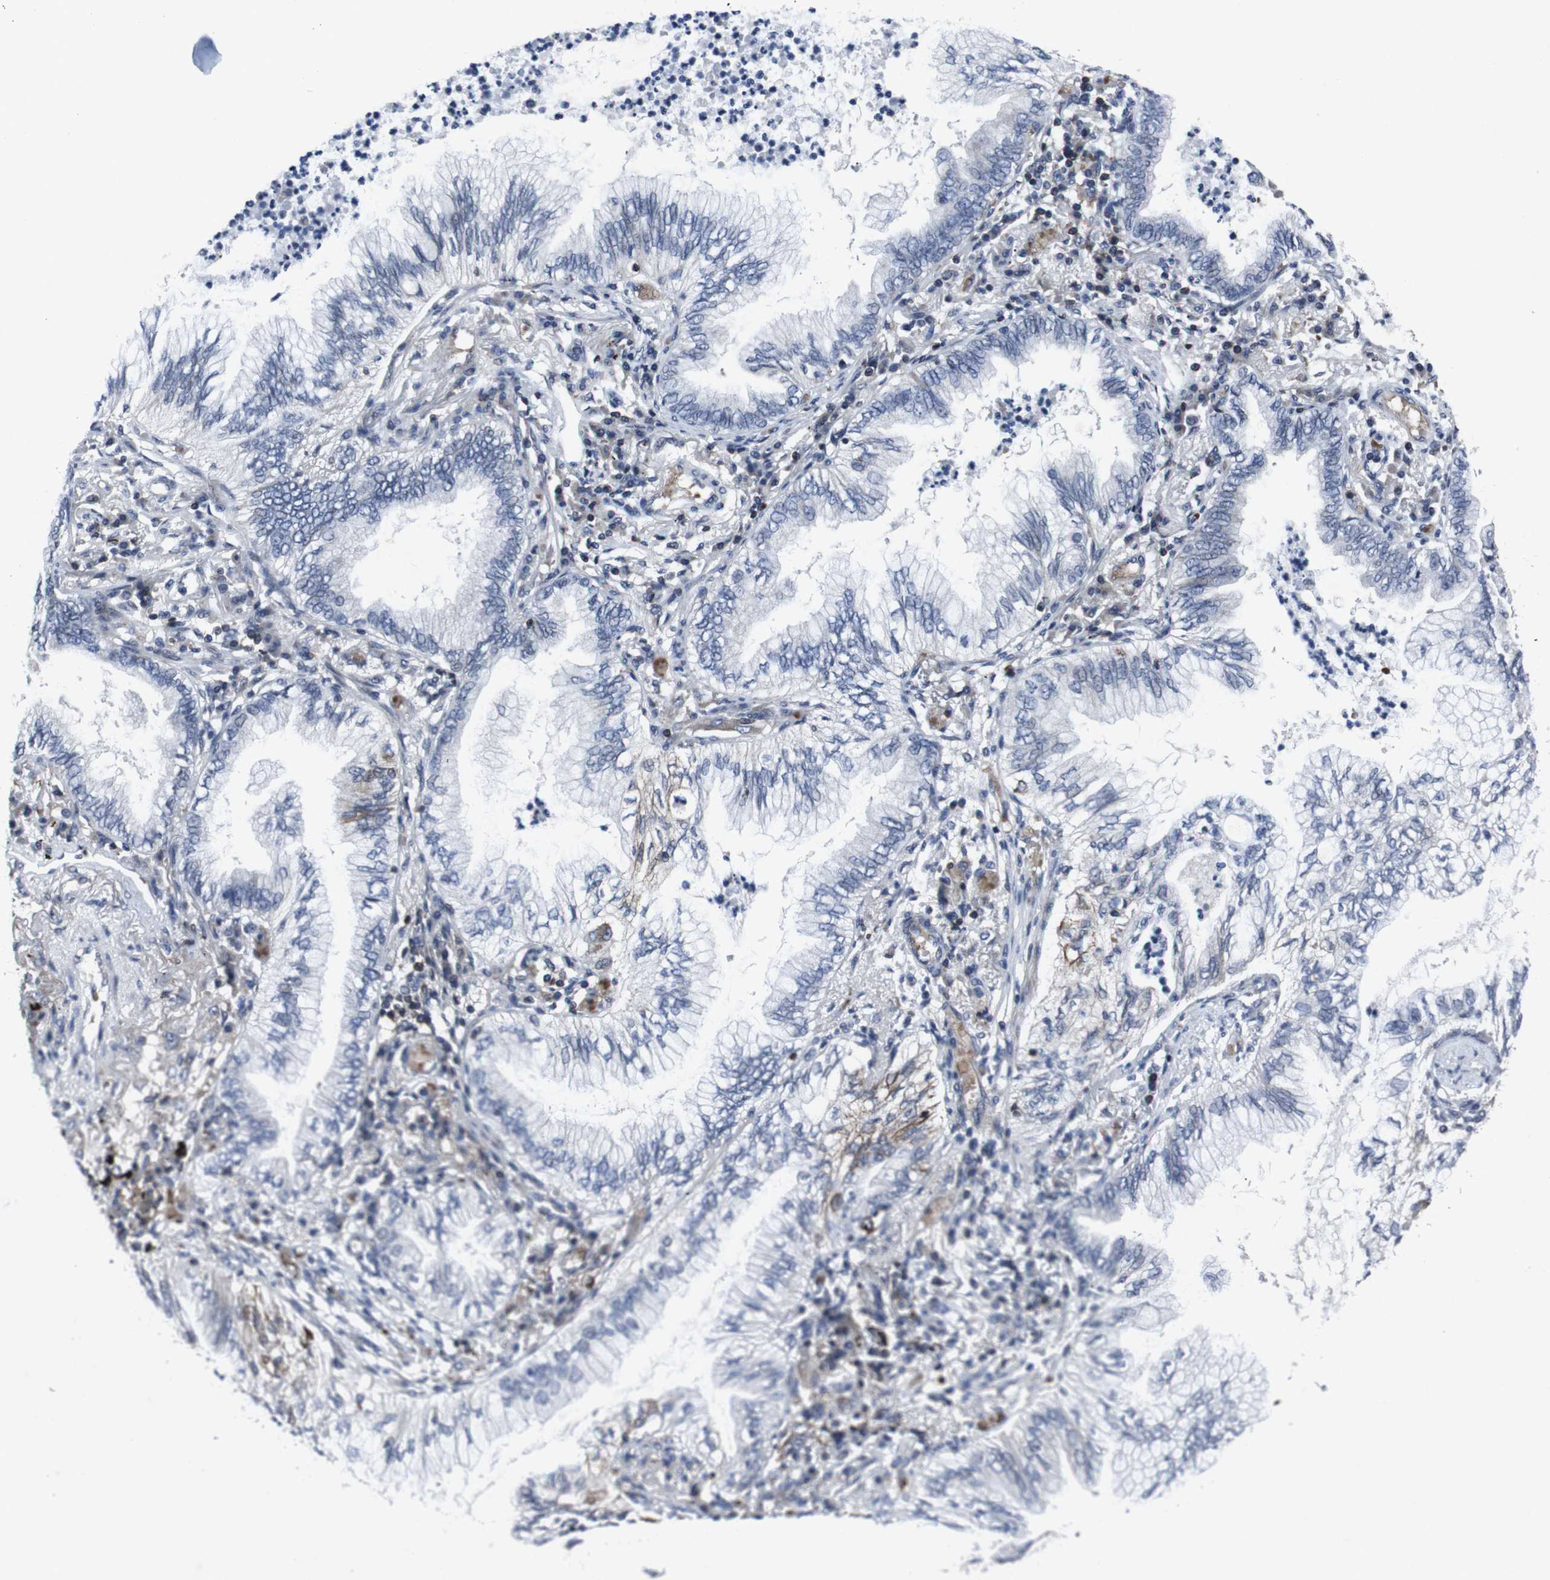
{"staining": {"intensity": "negative", "quantity": "none", "location": "none"}, "tissue": "lung cancer", "cell_type": "Tumor cells", "image_type": "cancer", "snomed": [{"axis": "morphology", "description": "Normal tissue, NOS"}, {"axis": "morphology", "description": "Adenocarcinoma, NOS"}, {"axis": "topography", "description": "Bronchus"}, {"axis": "topography", "description": "Lung"}], "caption": "Immunohistochemistry of lung cancer reveals no positivity in tumor cells.", "gene": "STAT4", "patient": {"sex": "female", "age": 70}}